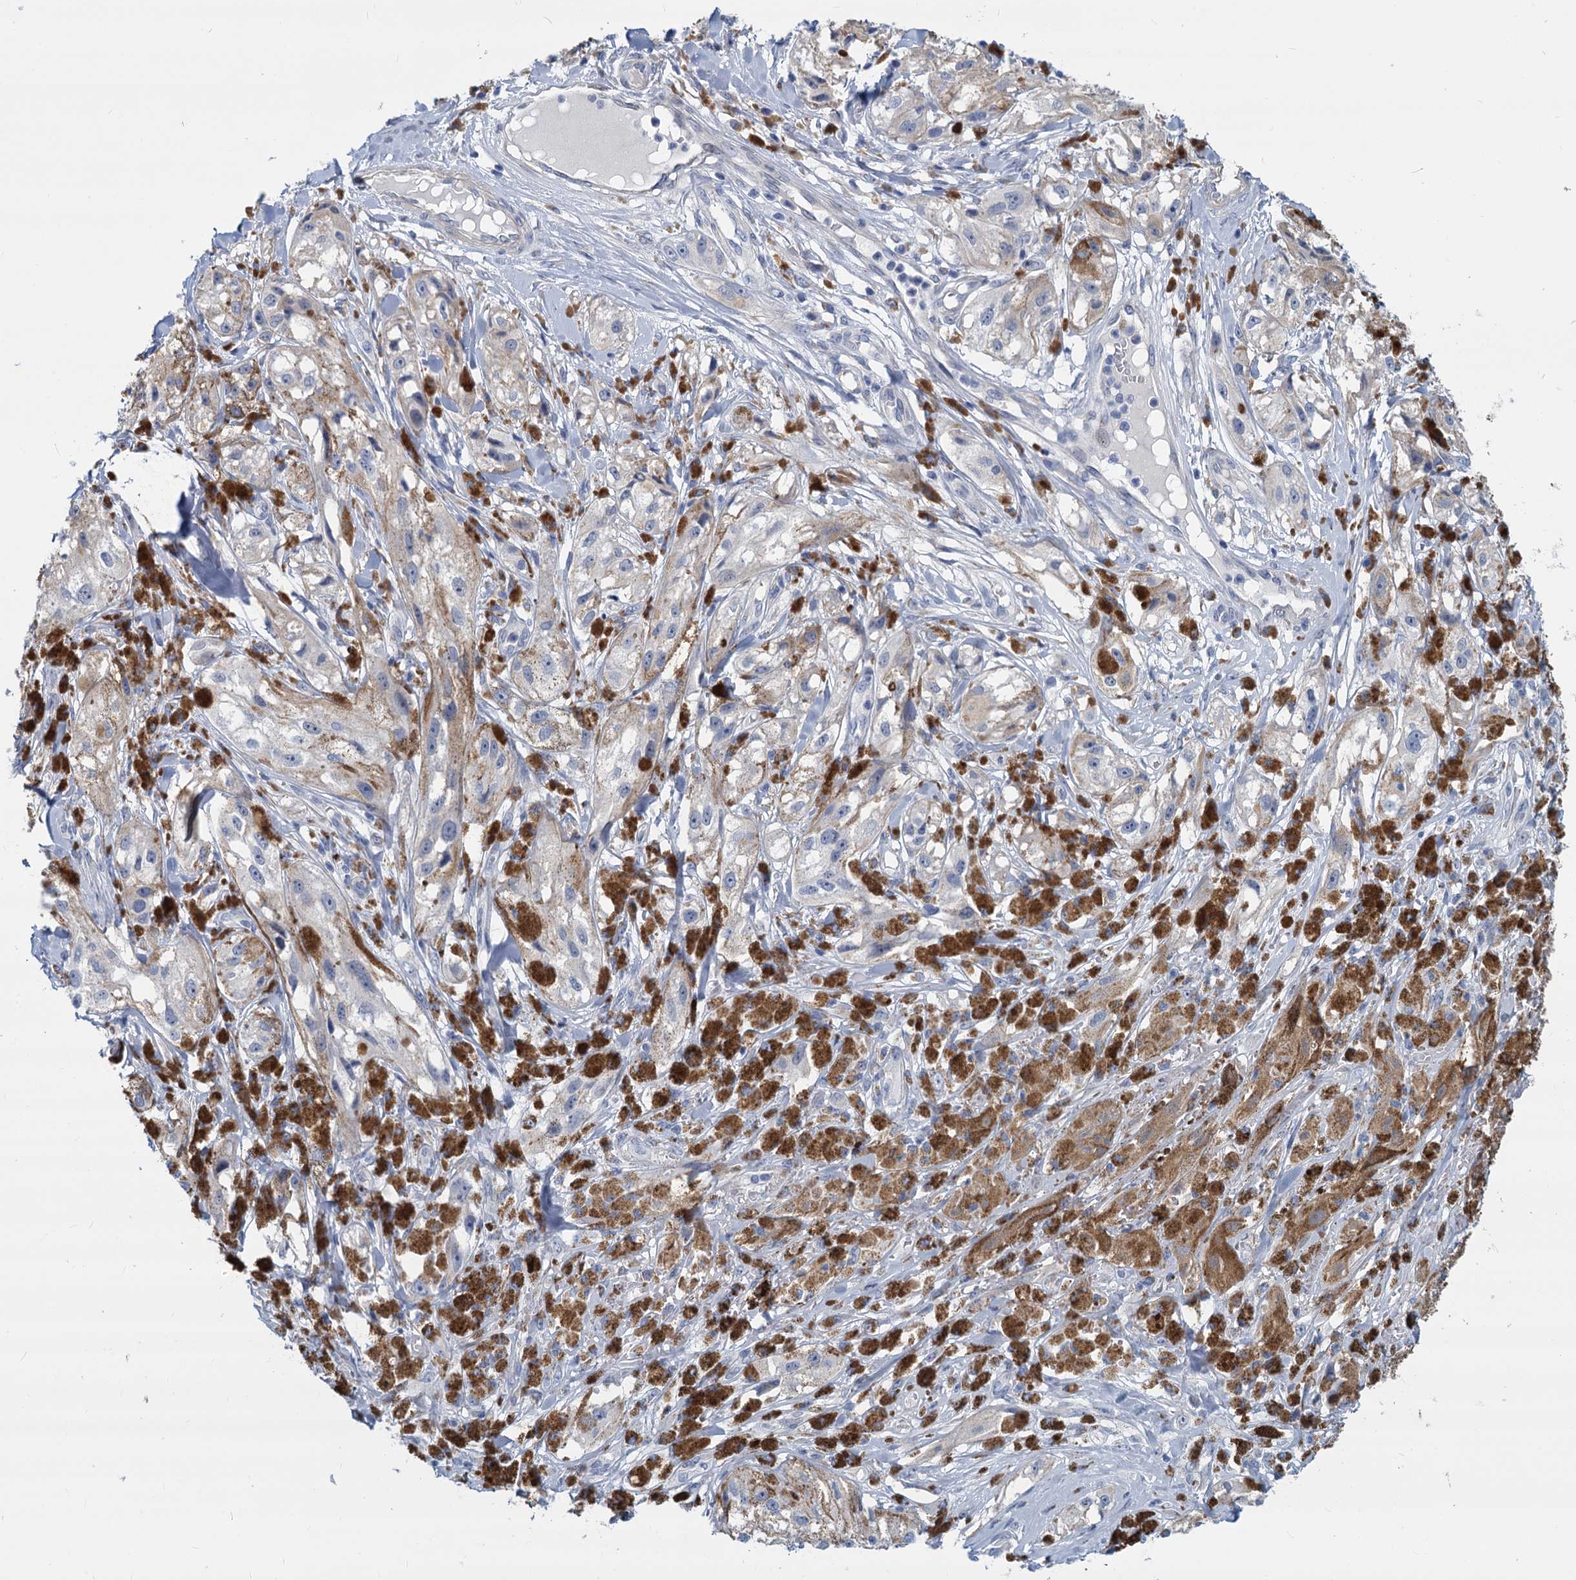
{"staining": {"intensity": "negative", "quantity": "none", "location": "none"}, "tissue": "melanoma", "cell_type": "Tumor cells", "image_type": "cancer", "snomed": [{"axis": "morphology", "description": "Malignant melanoma, NOS"}, {"axis": "topography", "description": "Skin"}], "caption": "Immunohistochemical staining of malignant melanoma shows no significant positivity in tumor cells.", "gene": "GSTM3", "patient": {"sex": "male", "age": 88}}